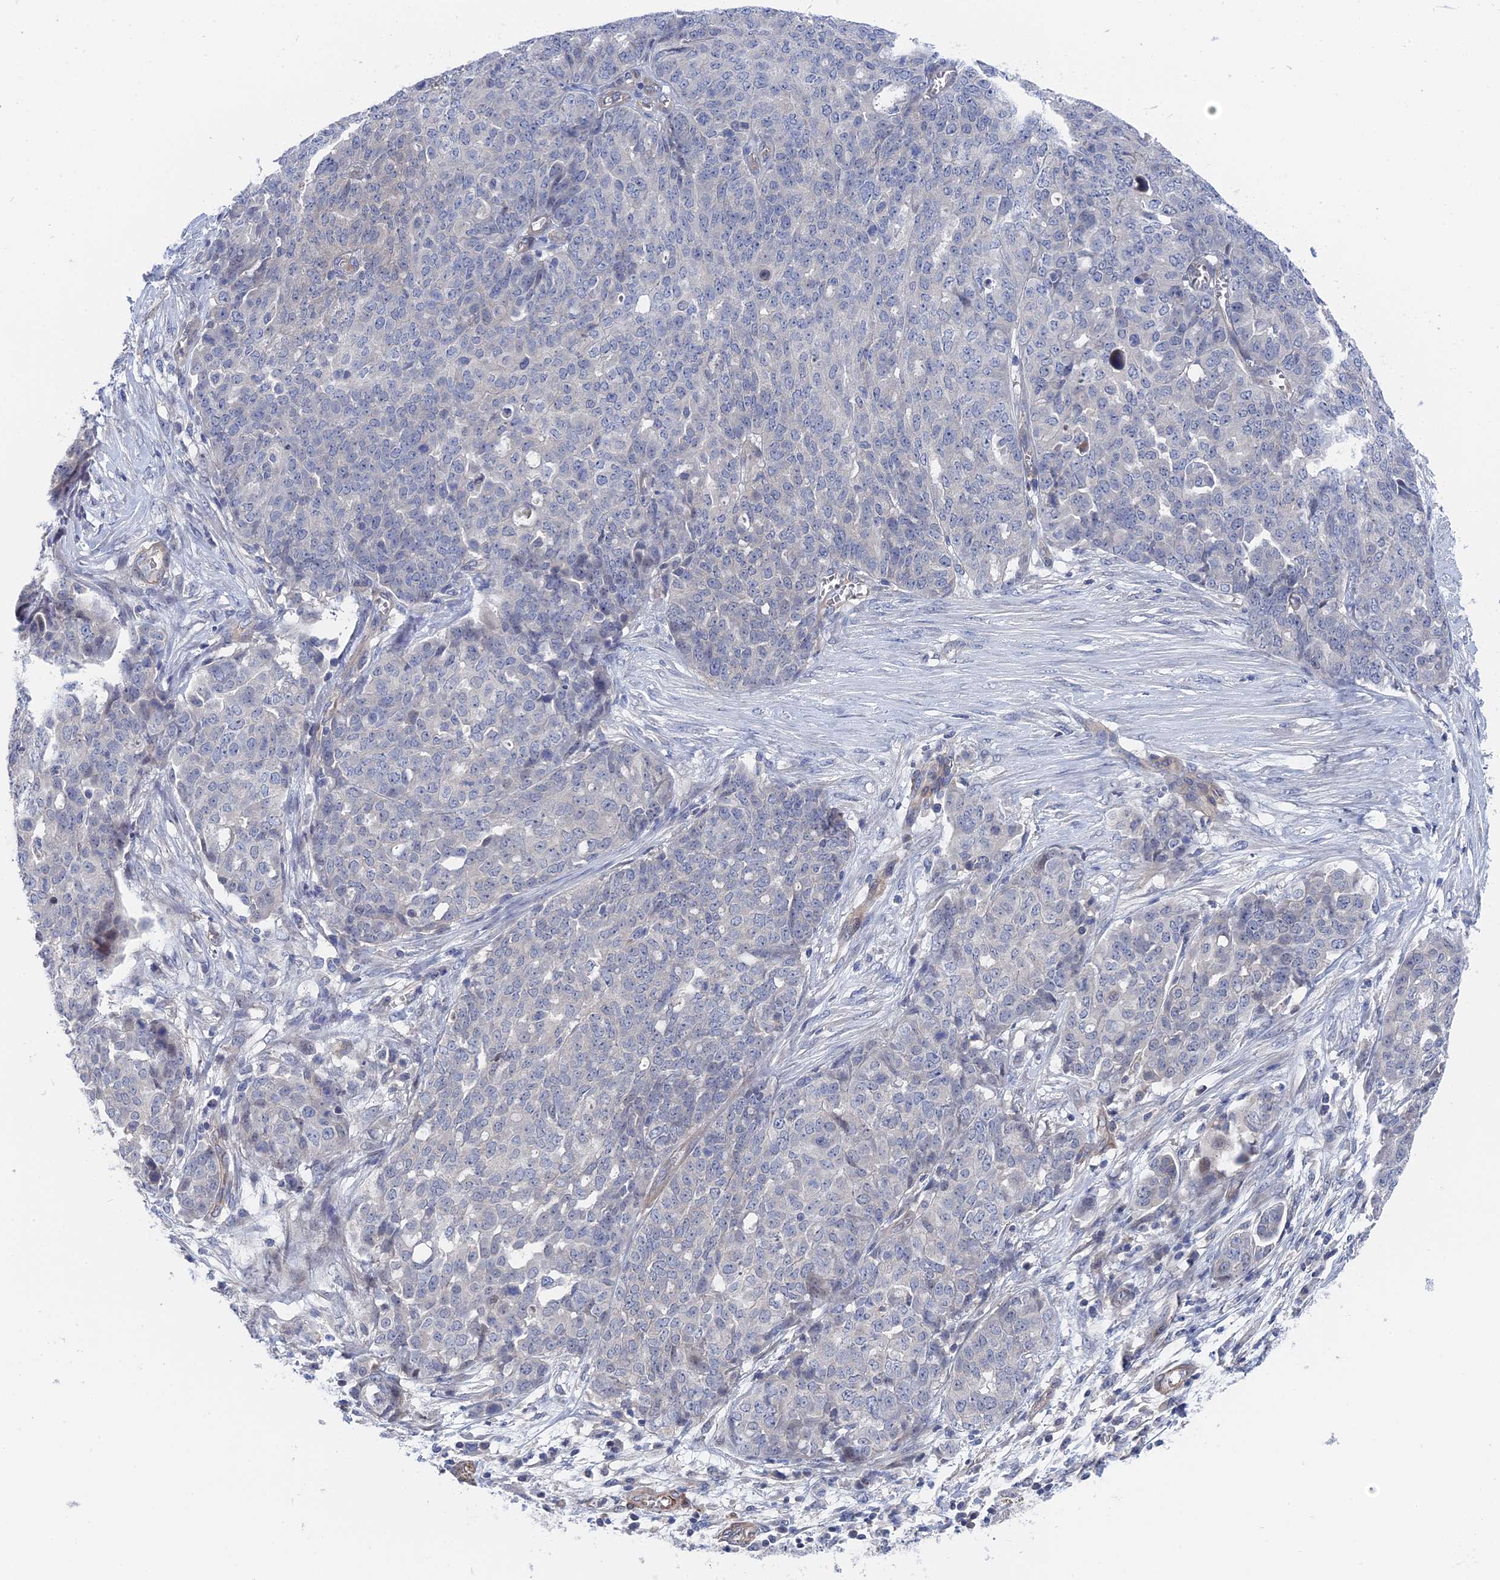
{"staining": {"intensity": "negative", "quantity": "none", "location": "none"}, "tissue": "ovarian cancer", "cell_type": "Tumor cells", "image_type": "cancer", "snomed": [{"axis": "morphology", "description": "Cystadenocarcinoma, serous, NOS"}, {"axis": "topography", "description": "Soft tissue"}, {"axis": "topography", "description": "Ovary"}], "caption": "Micrograph shows no significant protein positivity in tumor cells of ovarian cancer (serous cystadenocarcinoma).", "gene": "MTHFSD", "patient": {"sex": "female", "age": 57}}